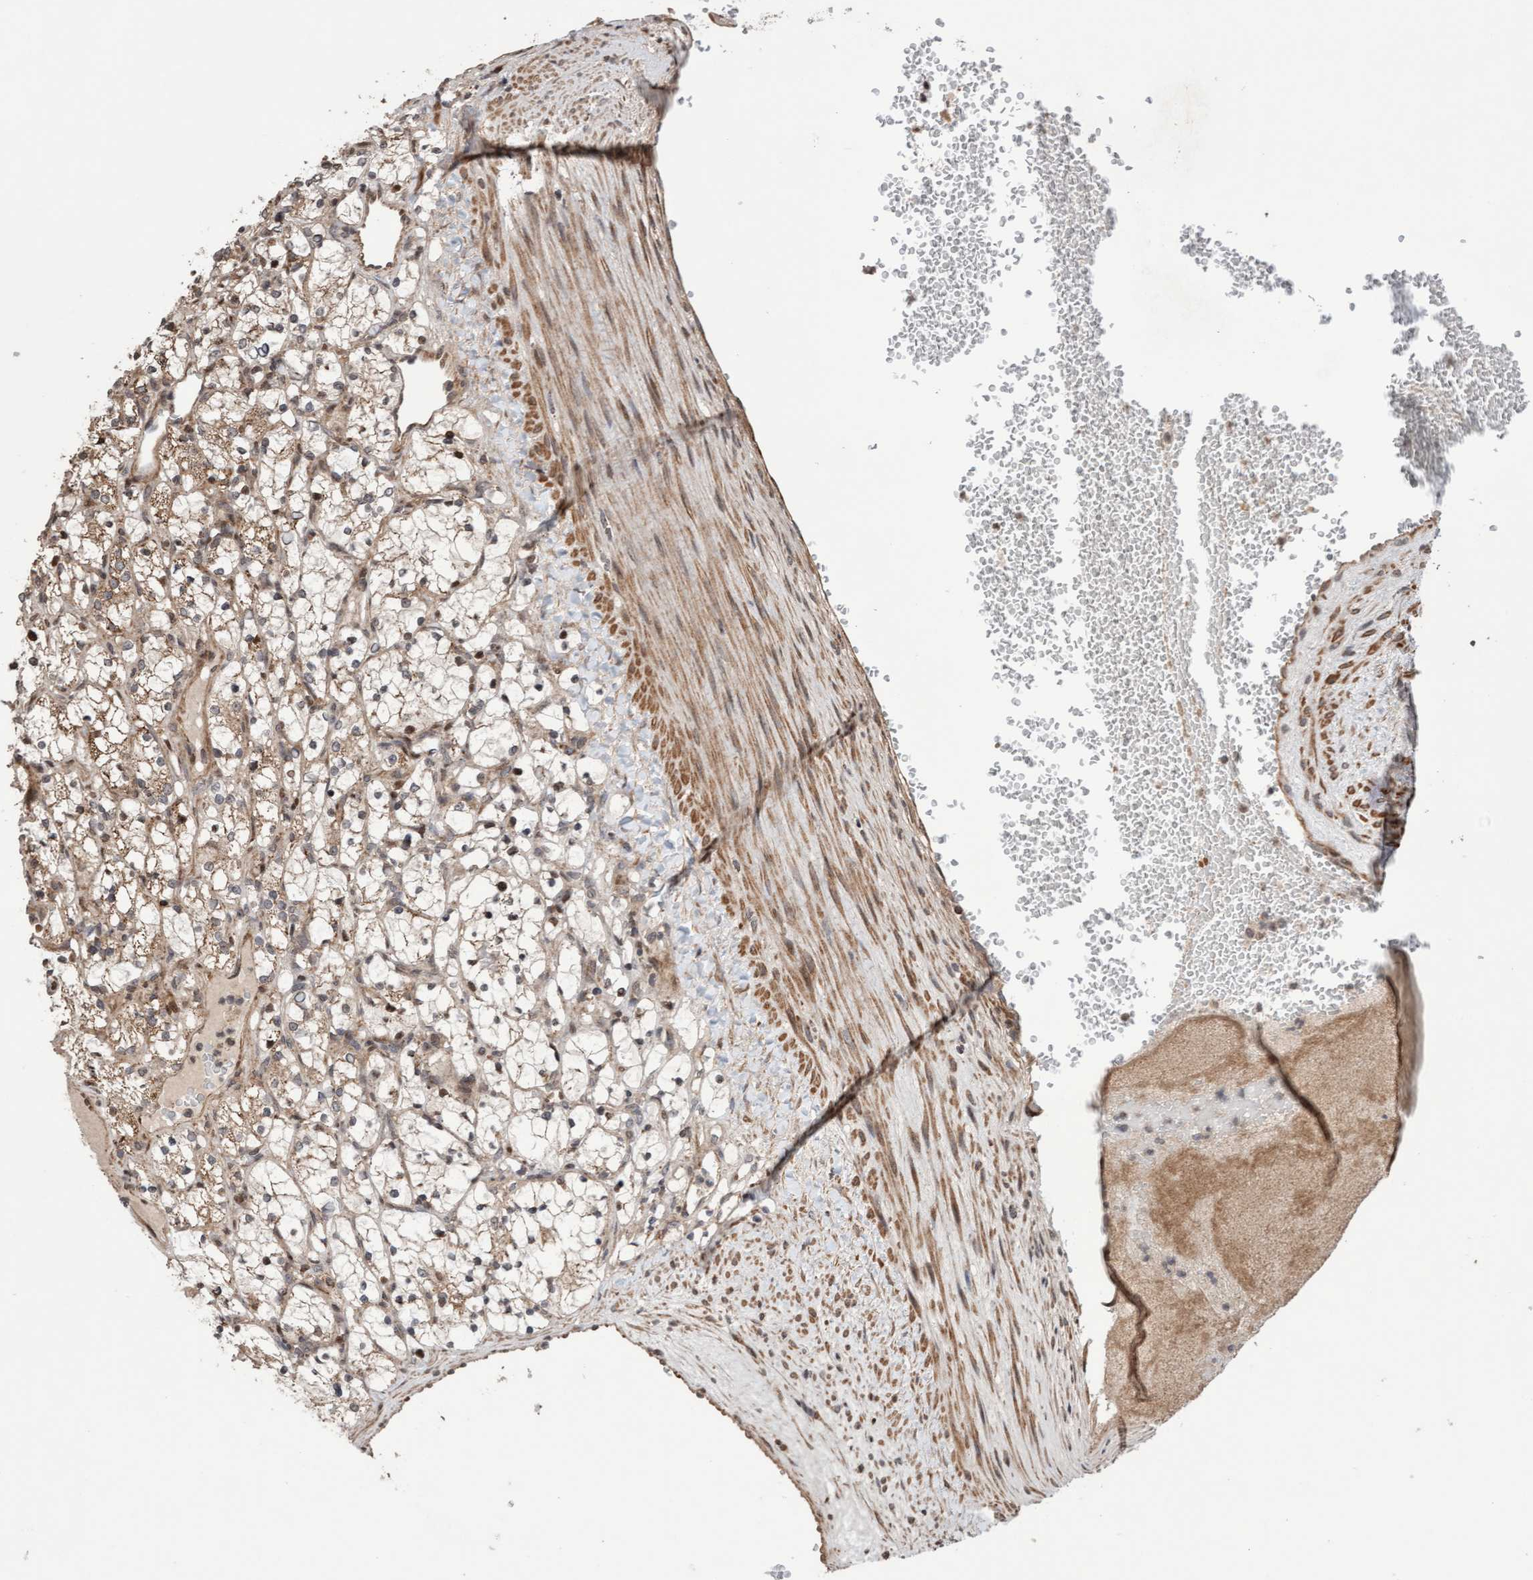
{"staining": {"intensity": "weak", "quantity": ">75%", "location": "cytoplasmic/membranous"}, "tissue": "renal cancer", "cell_type": "Tumor cells", "image_type": "cancer", "snomed": [{"axis": "morphology", "description": "Adenocarcinoma, NOS"}, {"axis": "topography", "description": "Kidney"}], "caption": "Immunohistochemical staining of human renal cancer (adenocarcinoma) reveals low levels of weak cytoplasmic/membranous expression in about >75% of tumor cells.", "gene": "PECR", "patient": {"sex": "female", "age": 69}}